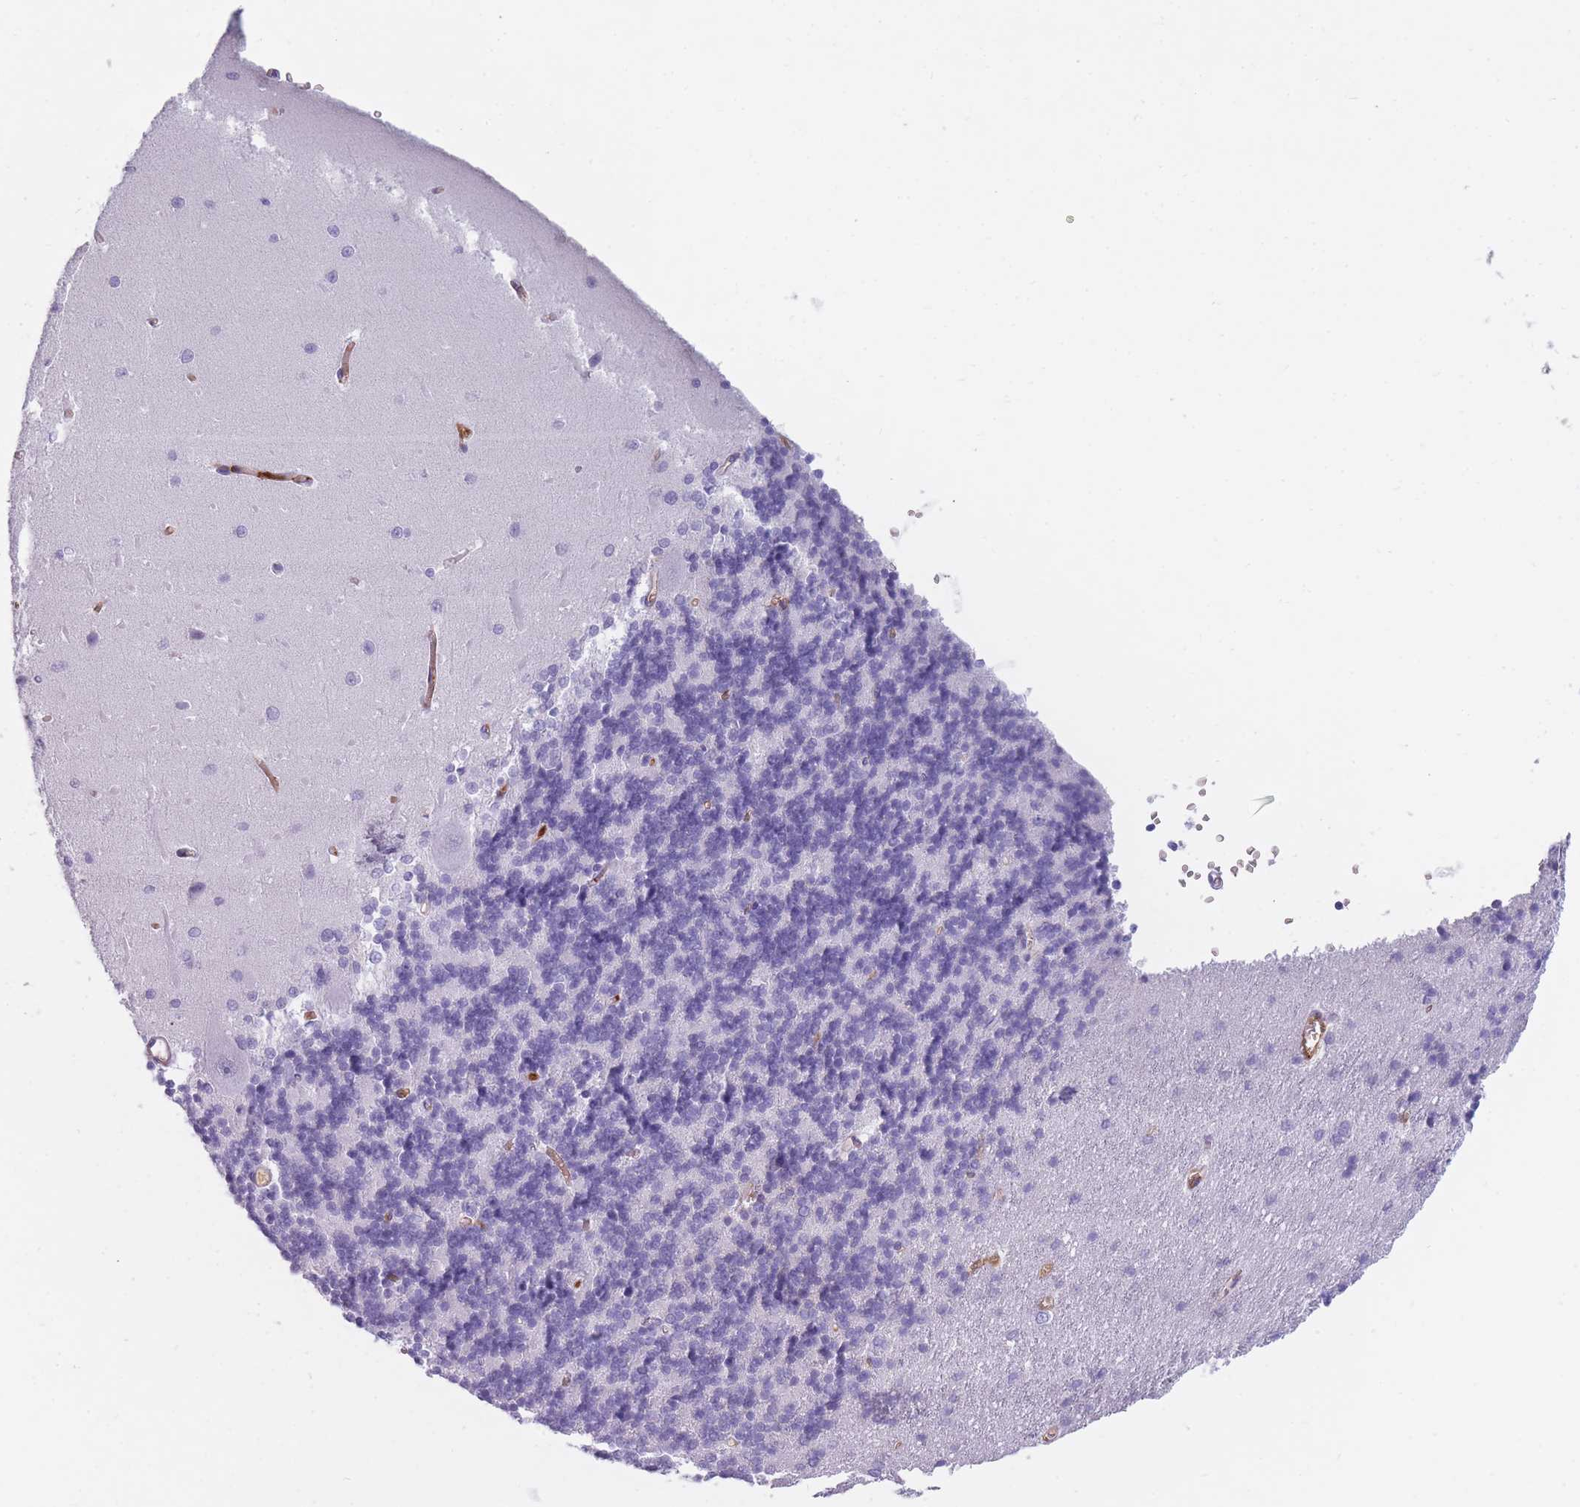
{"staining": {"intensity": "negative", "quantity": "none", "location": "none"}, "tissue": "cerebellum", "cell_type": "Cells in granular layer", "image_type": "normal", "snomed": [{"axis": "morphology", "description": "Normal tissue, NOS"}, {"axis": "topography", "description": "Cerebellum"}], "caption": "Protein analysis of normal cerebellum shows no significant positivity in cells in granular layer. (Stains: DAB (3,3'-diaminobenzidine) immunohistochemistry with hematoxylin counter stain, Microscopy: brightfield microscopy at high magnification).", "gene": "TNFSF11", "patient": {"sex": "male", "age": 37}}